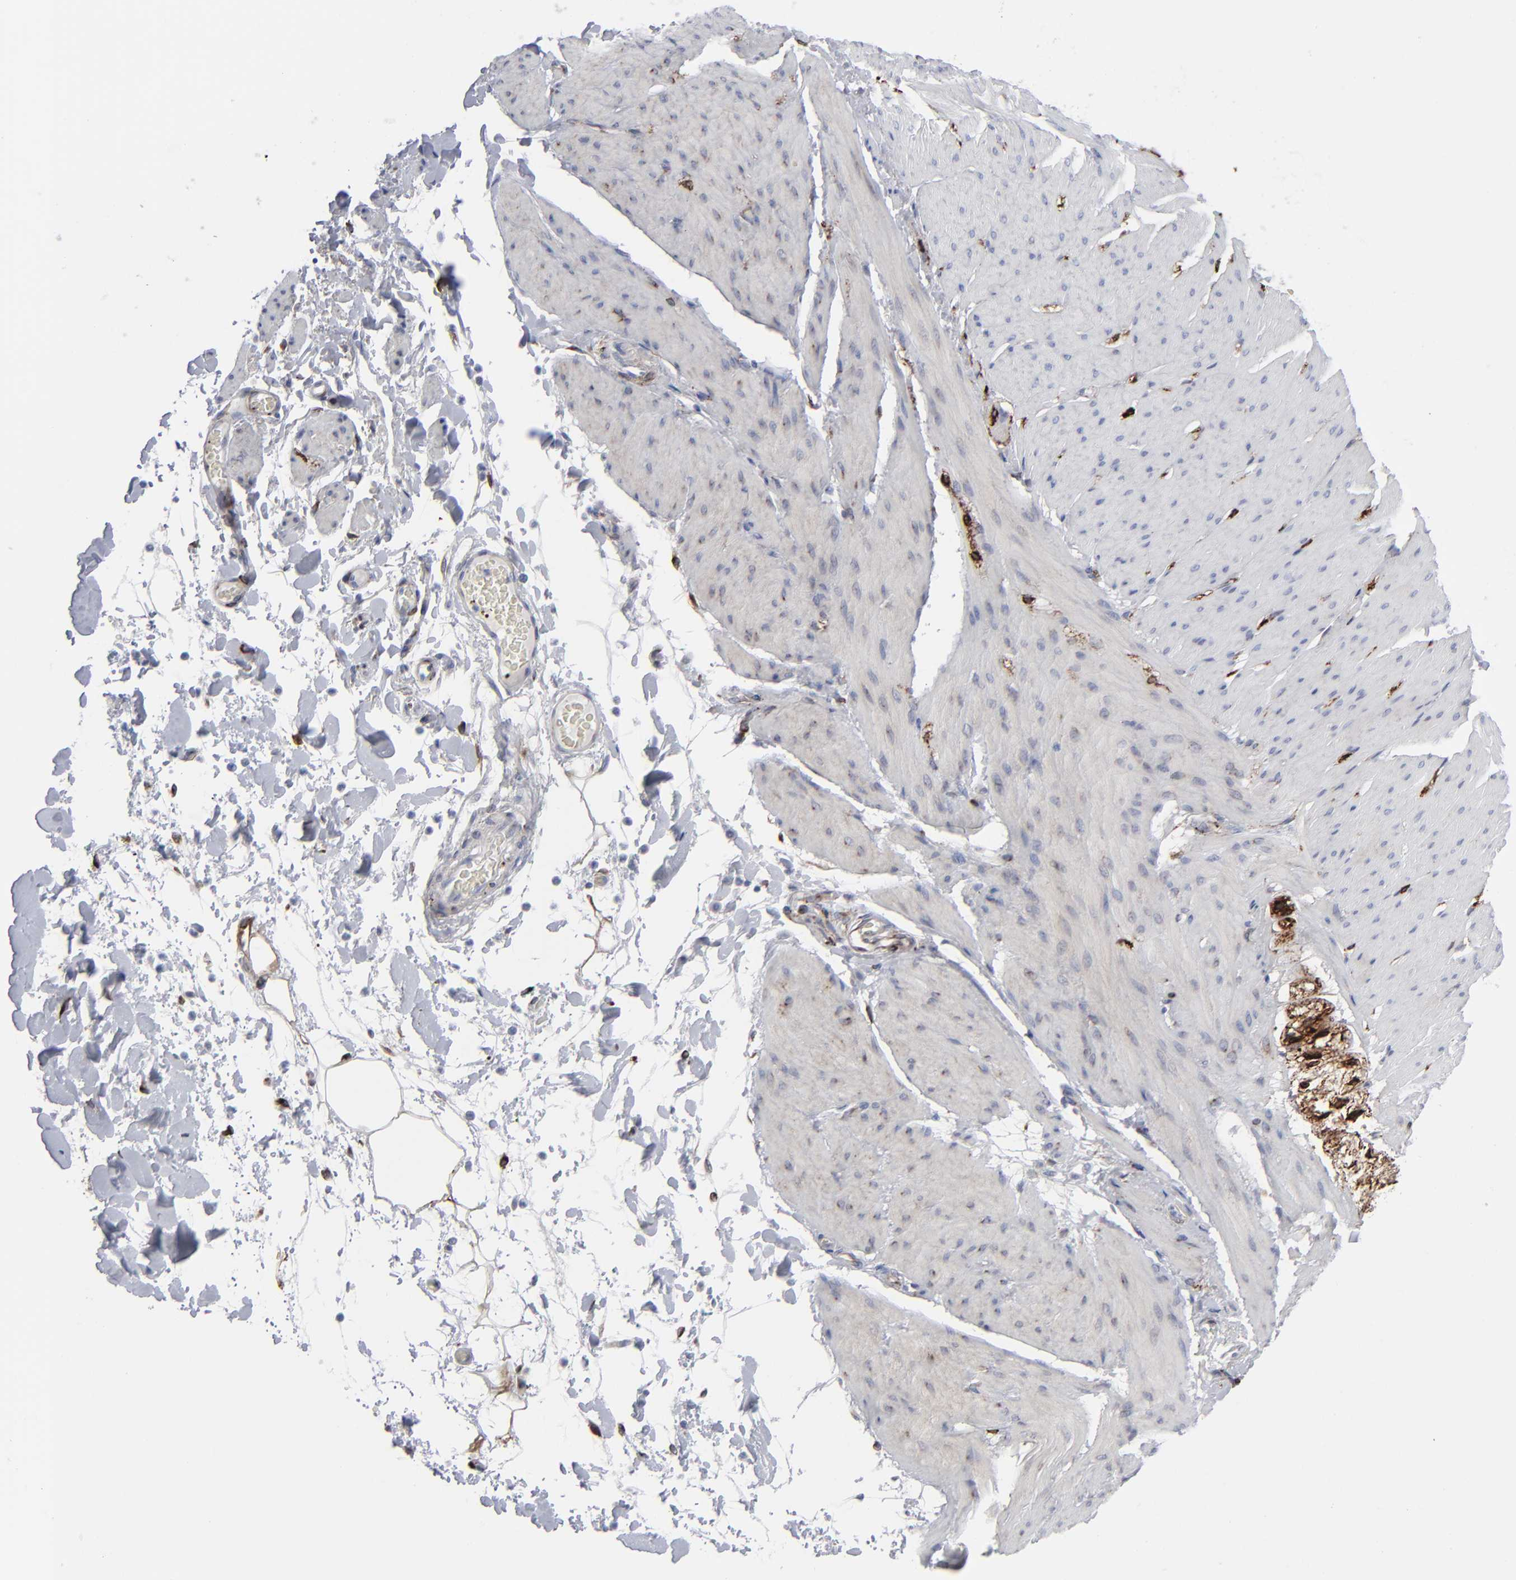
{"staining": {"intensity": "weak", "quantity": "25%-75%", "location": "nuclear"}, "tissue": "smooth muscle", "cell_type": "Smooth muscle cells", "image_type": "normal", "snomed": [{"axis": "morphology", "description": "Normal tissue, NOS"}, {"axis": "topography", "description": "Smooth muscle"}, {"axis": "topography", "description": "Colon"}], "caption": "A brown stain shows weak nuclear positivity of a protein in smooth muscle cells of benign smooth muscle.", "gene": "SPARC", "patient": {"sex": "male", "age": 67}}